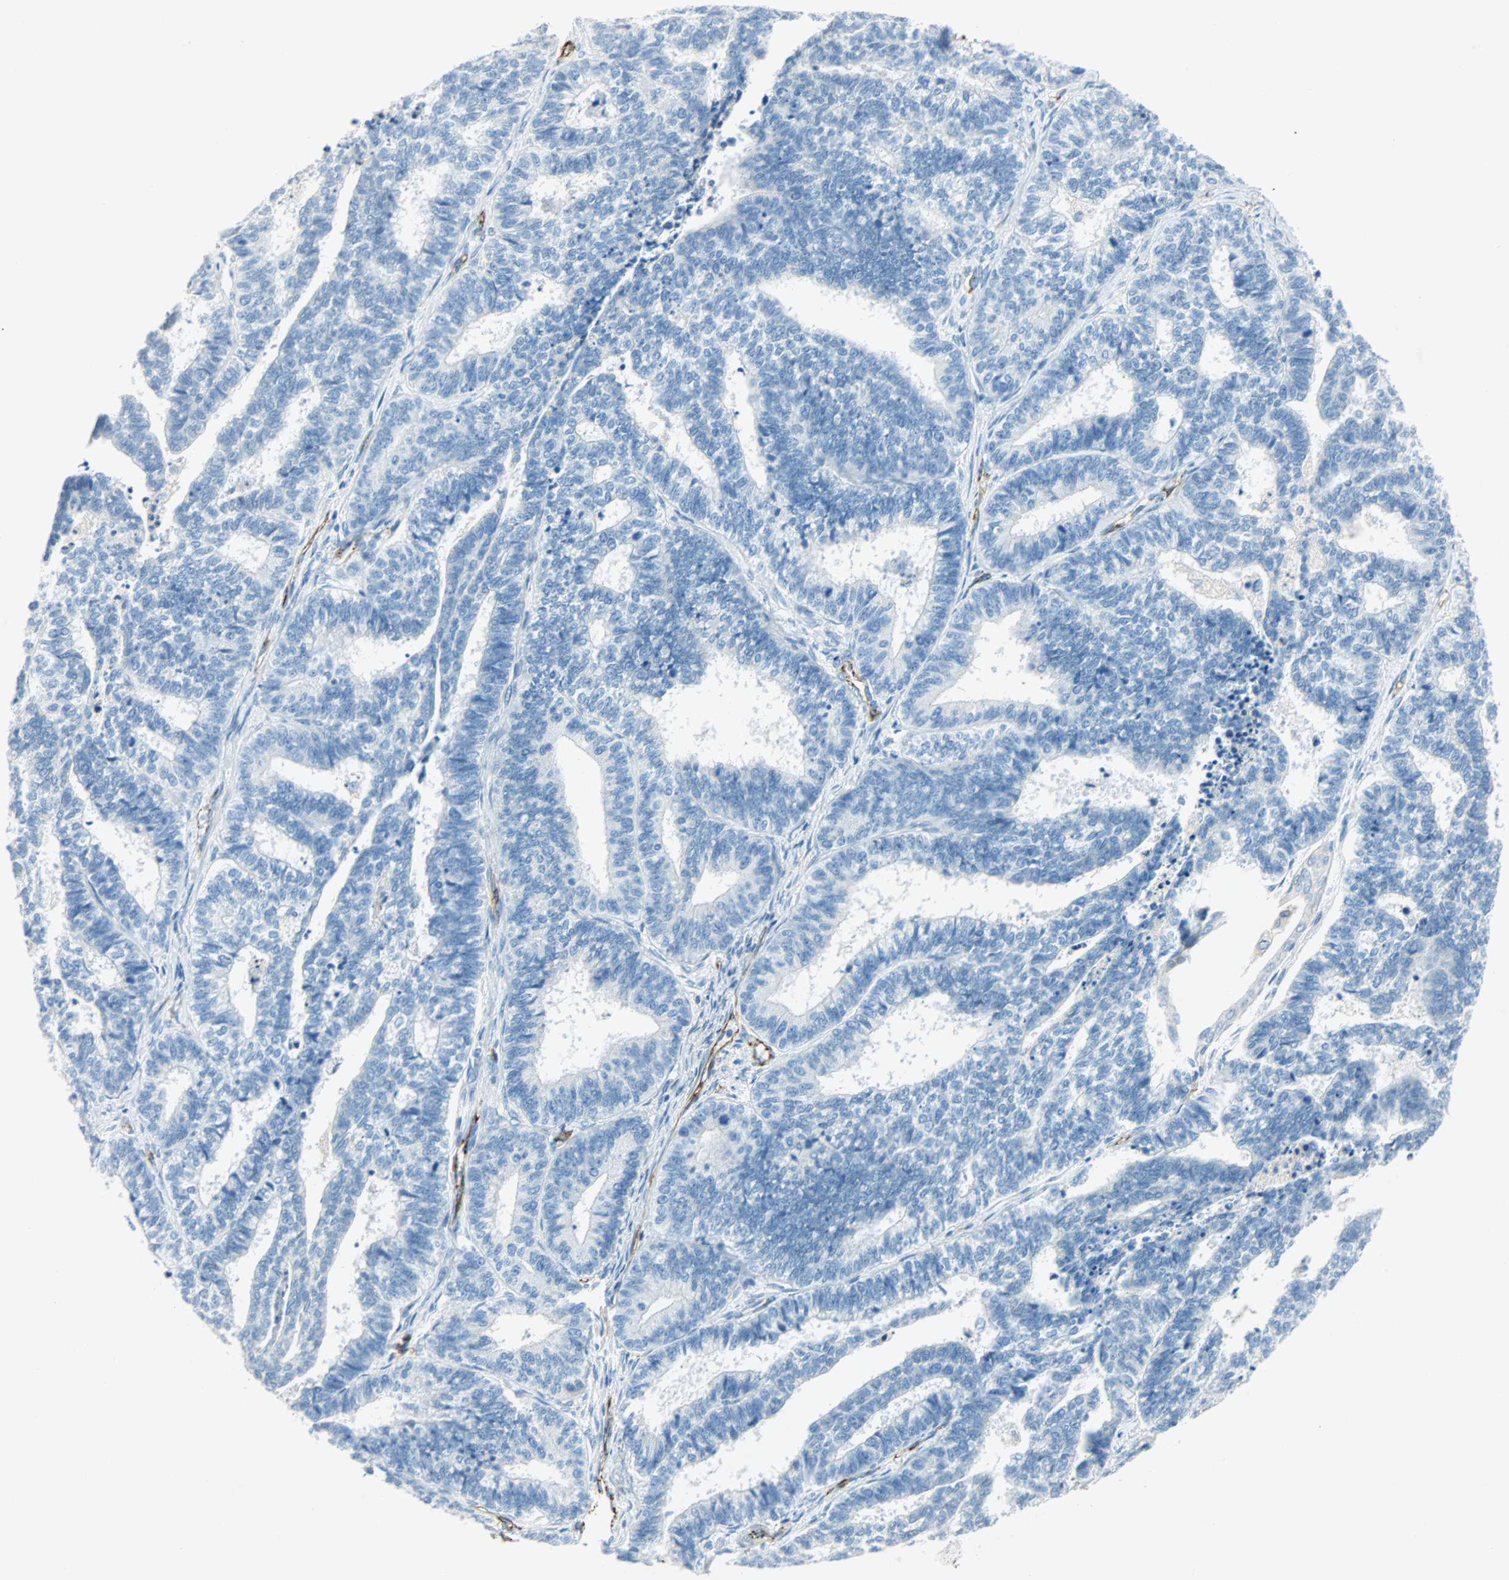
{"staining": {"intensity": "negative", "quantity": "none", "location": "none"}, "tissue": "endometrial cancer", "cell_type": "Tumor cells", "image_type": "cancer", "snomed": [{"axis": "morphology", "description": "Adenocarcinoma, NOS"}, {"axis": "topography", "description": "Endometrium"}], "caption": "Tumor cells are negative for brown protein staining in endometrial cancer (adenocarcinoma).", "gene": "VPS9D1", "patient": {"sex": "female", "age": 70}}